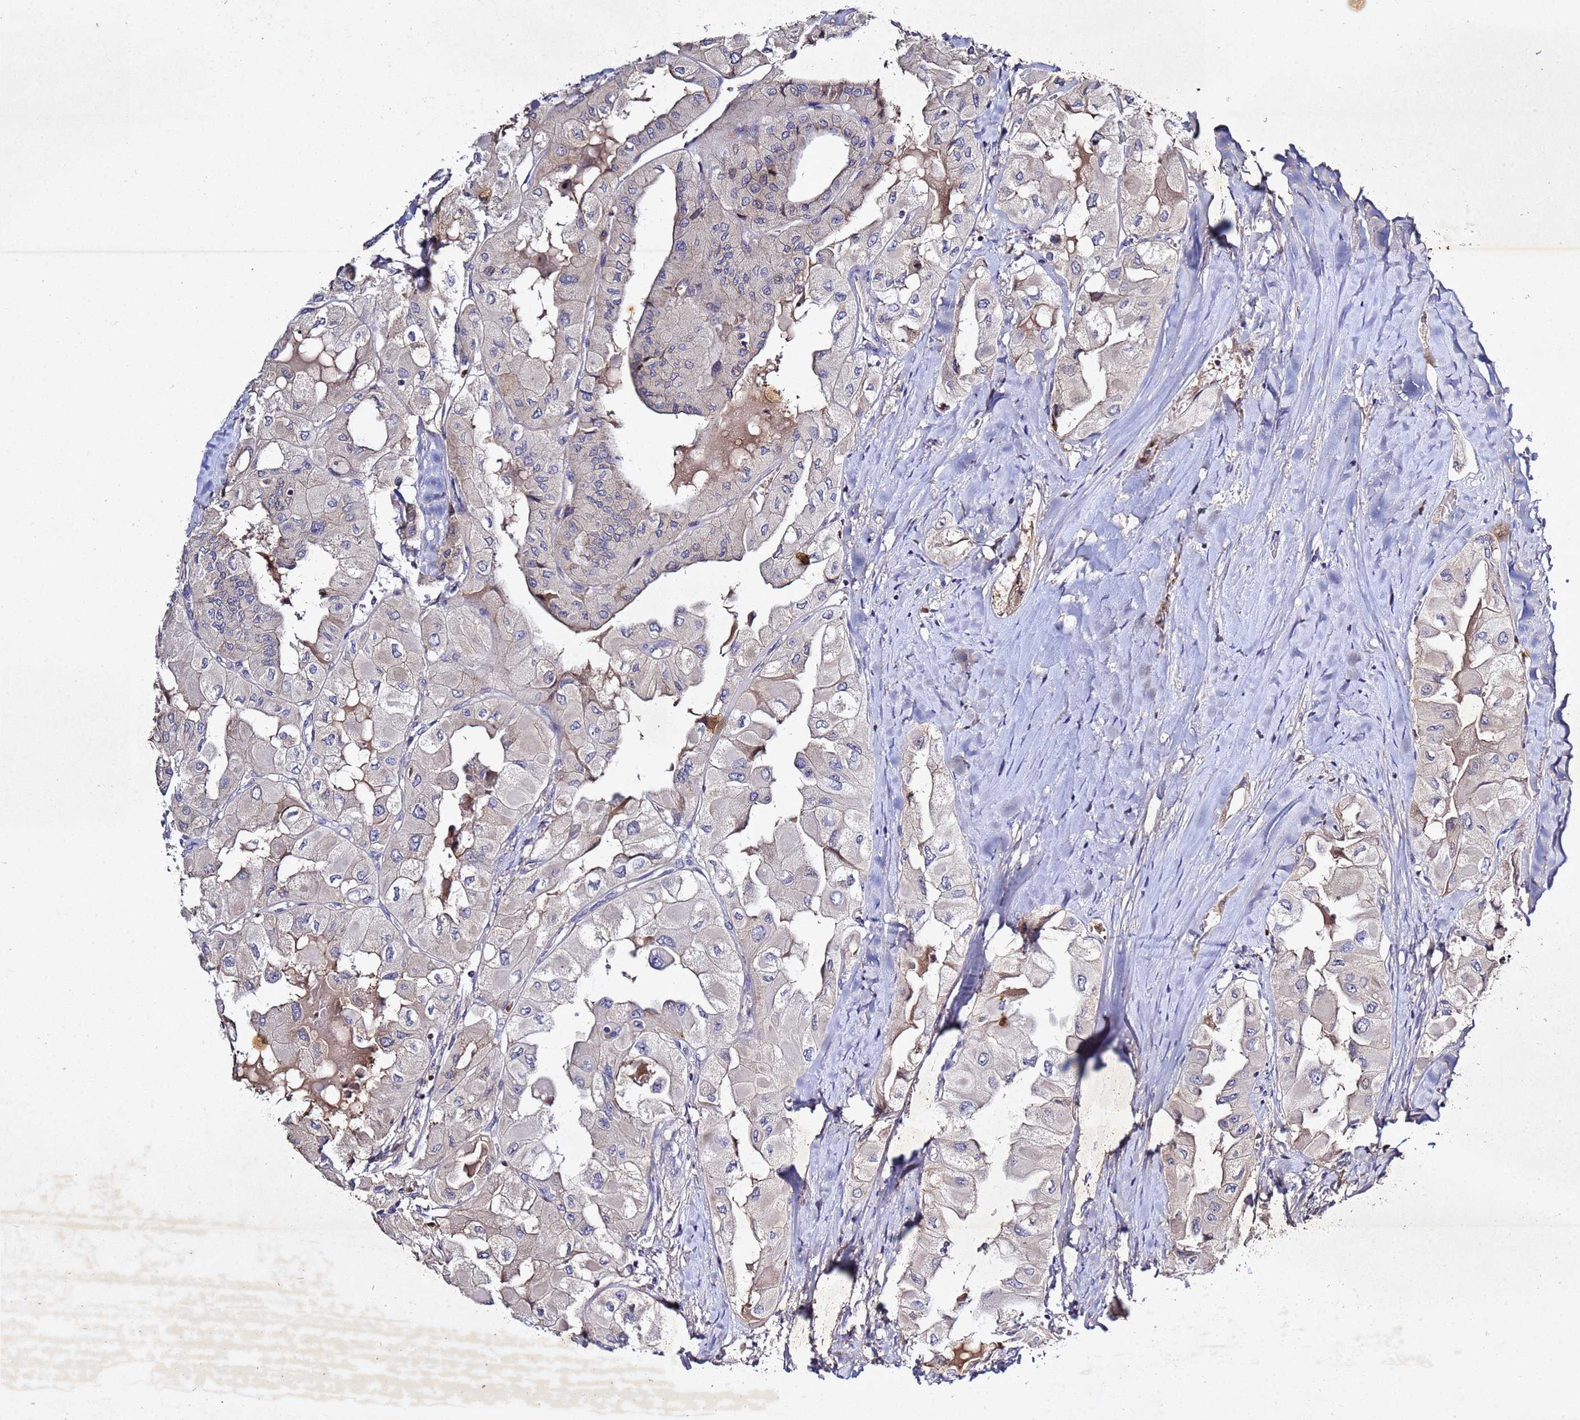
{"staining": {"intensity": "weak", "quantity": "<25%", "location": "cytoplasmic/membranous"}, "tissue": "thyroid cancer", "cell_type": "Tumor cells", "image_type": "cancer", "snomed": [{"axis": "morphology", "description": "Normal tissue, NOS"}, {"axis": "morphology", "description": "Papillary adenocarcinoma, NOS"}, {"axis": "topography", "description": "Thyroid gland"}], "caption": "This is an IHC histopathology image of thyroid cancer. There is no staining in tumor cells.", "gene": "SV2B", "patient": {"sex": "female", "age": 59}}